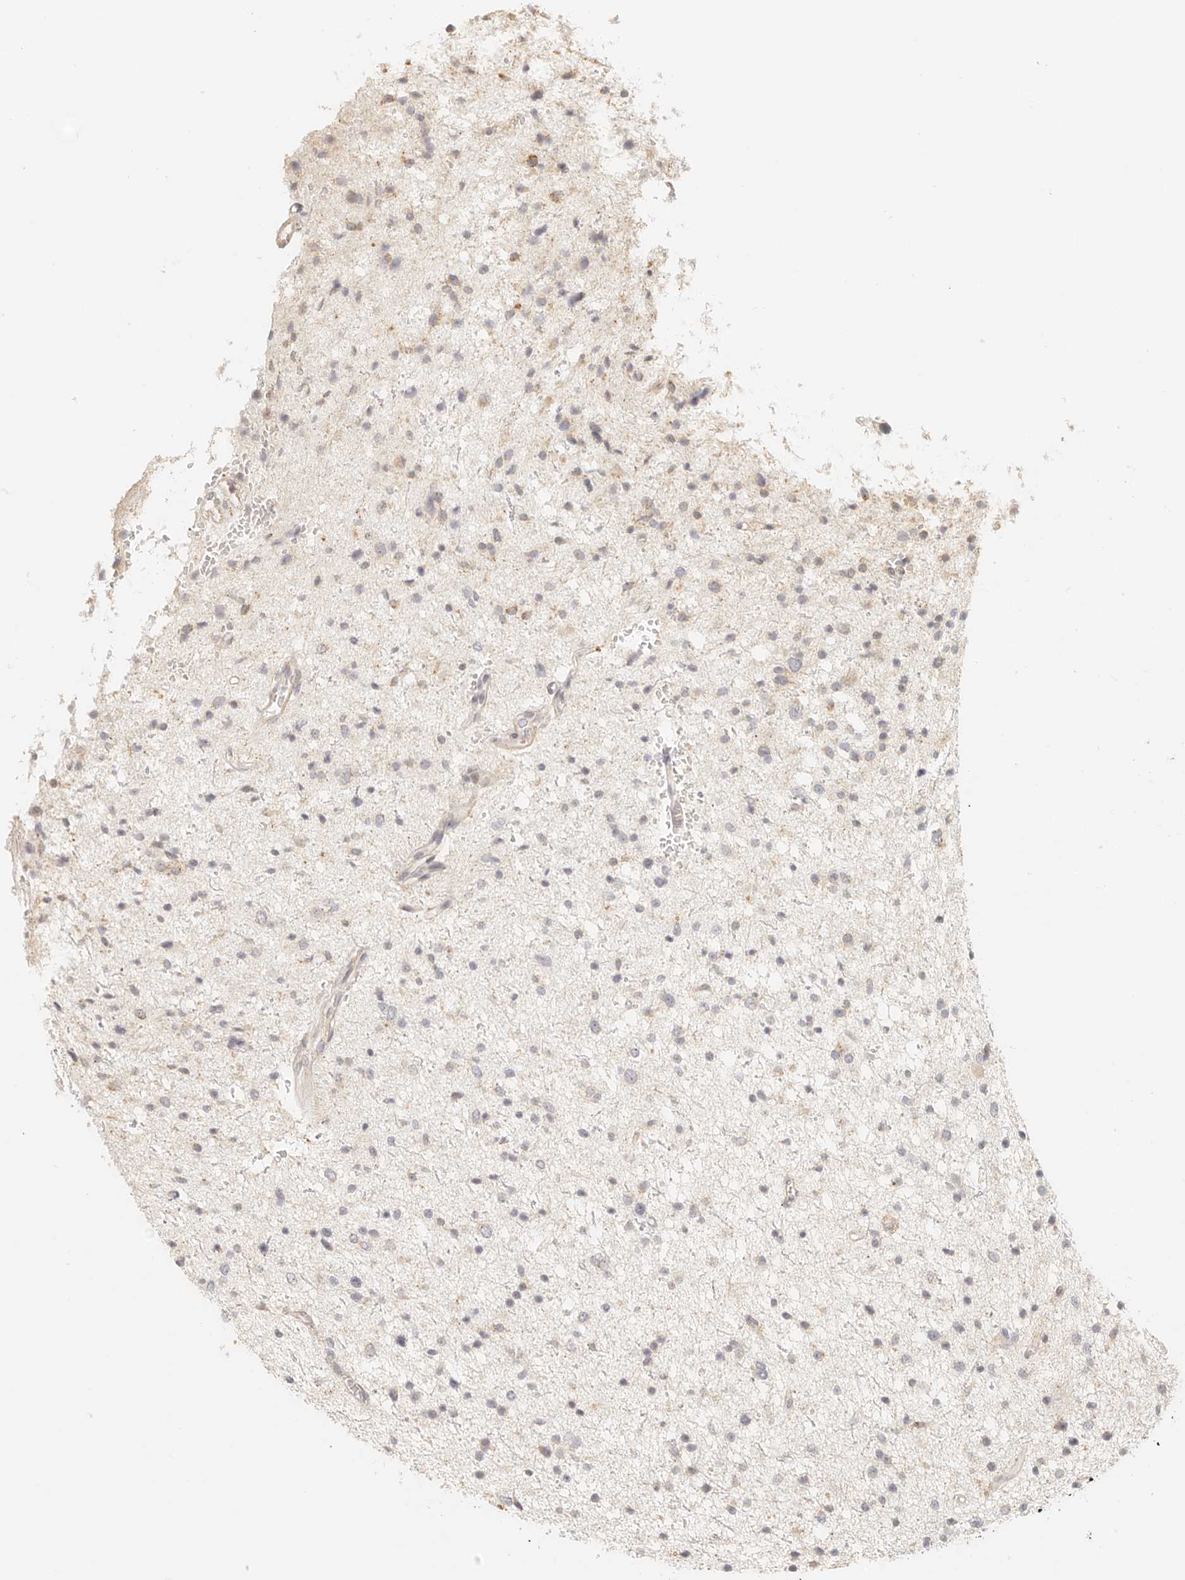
{"staining": {"intensity": "weak", "quantity": "<25%", "location": "cytoplasmic/membranous"}, "tissue": "glioma", "cell_type": "Tumor cells", "image_type": "cancer", "snomed": [{"axis": "morphology", "description": "Glioma, malignant, Low grade"}, {"axis": "topography", "description": "Brain"}], "caption": "Tumor cells are negative for protein expression in human glioma. (Brightfield microscopy of DAB (3,3'-diaminobenzidine) IHC at high magnification).", "gene": "CNMD", "patient": {"sex": "female", "age": 37}}